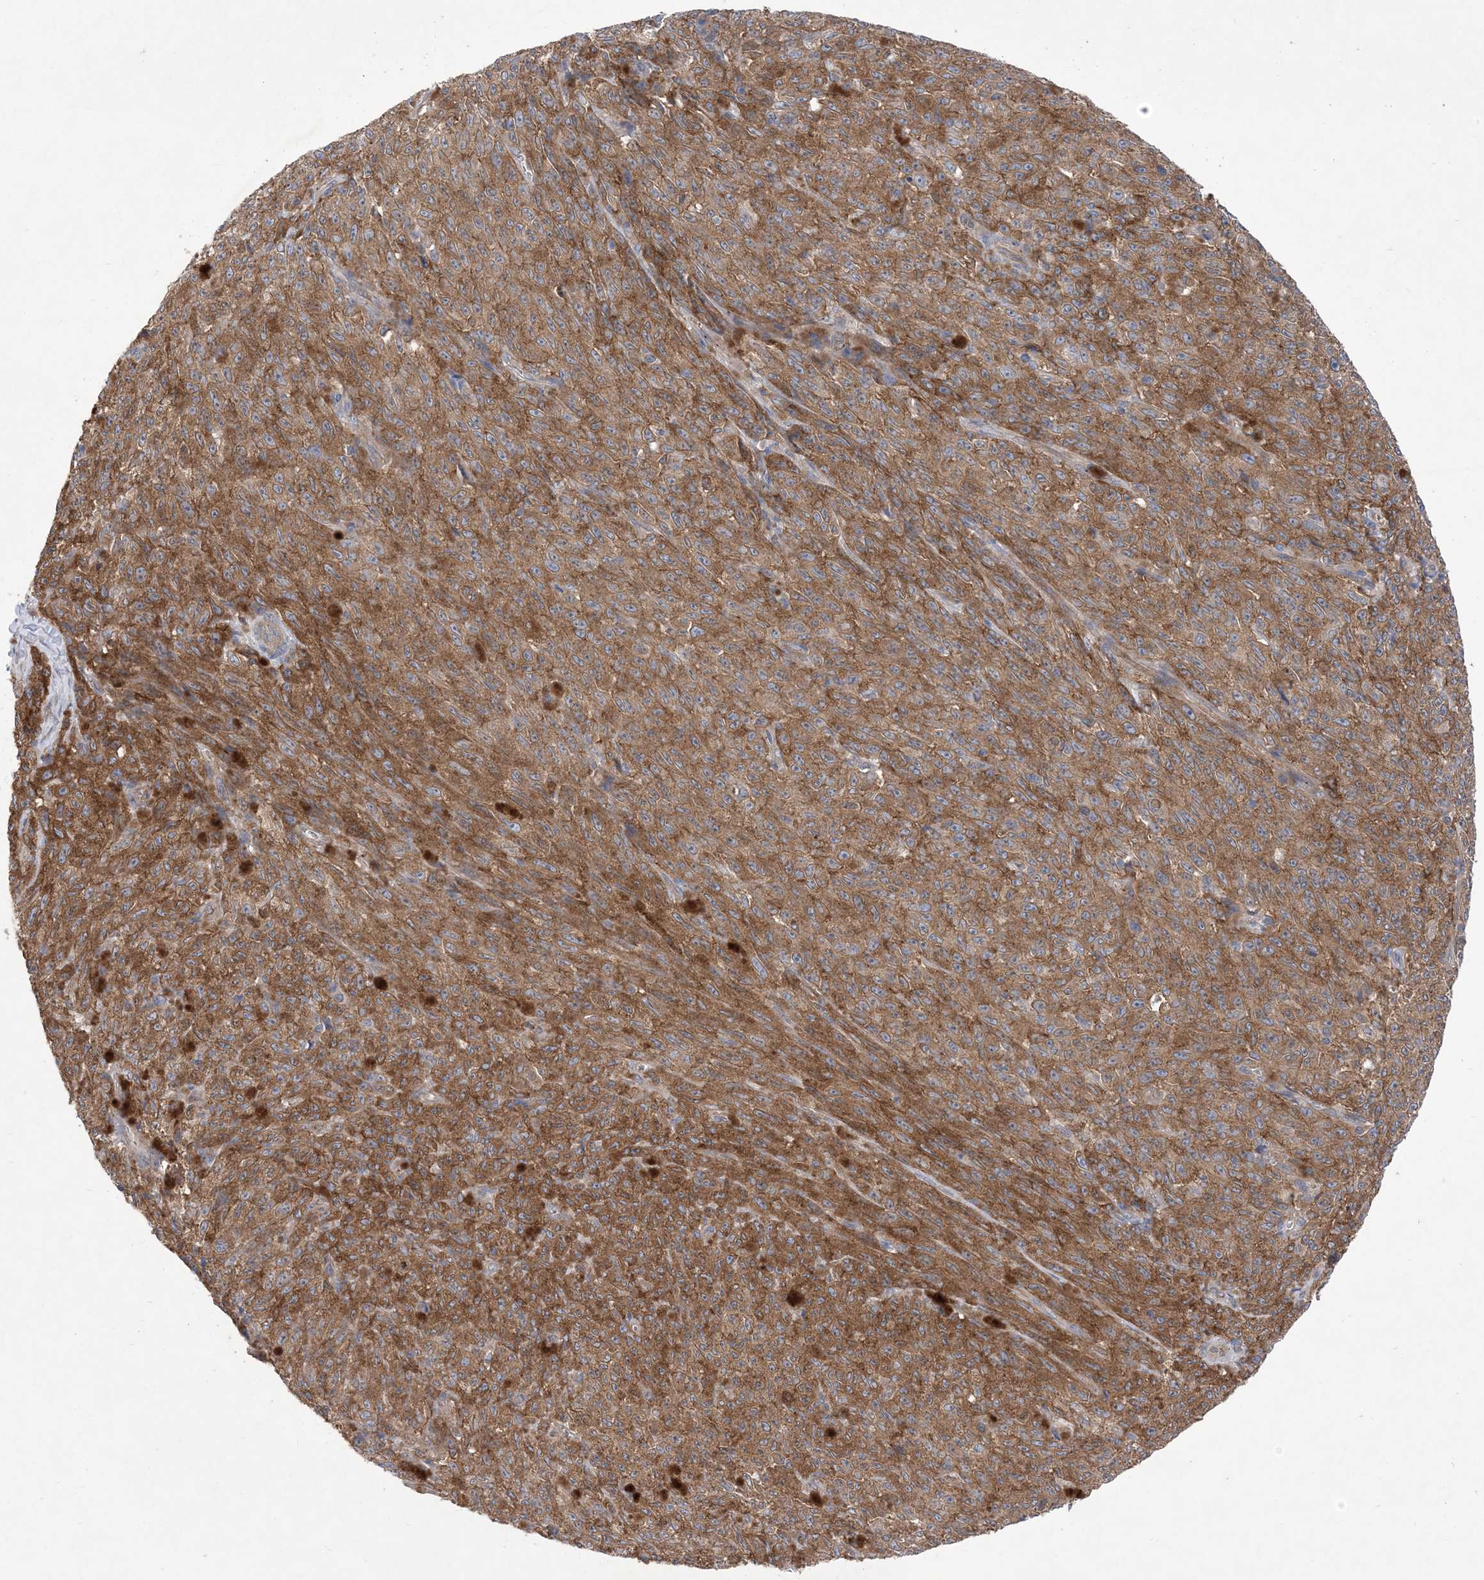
{"staining": {"intensity": "moderate", "quantity": ">75%", "location": "cytoplasmic/membranous"}, "tissue": "melanoma", "cell_type": "Tumor cells", "image_type": "cancer", "snomed": [{"axis": "morphology", "description": "Malignant melanoma, NOS"}, {"axis": "topography", "description": "Skin"}], "caption": "A medium amount of moderate cytoplasmic/membranous staining is identified in approximately >75% of tumor cells in melanoma tissue. (DAB IHC with brightfield microscopy, high magnification).", "gene": "EHBP1", "patient": {"sex": "female", "age": 82}}